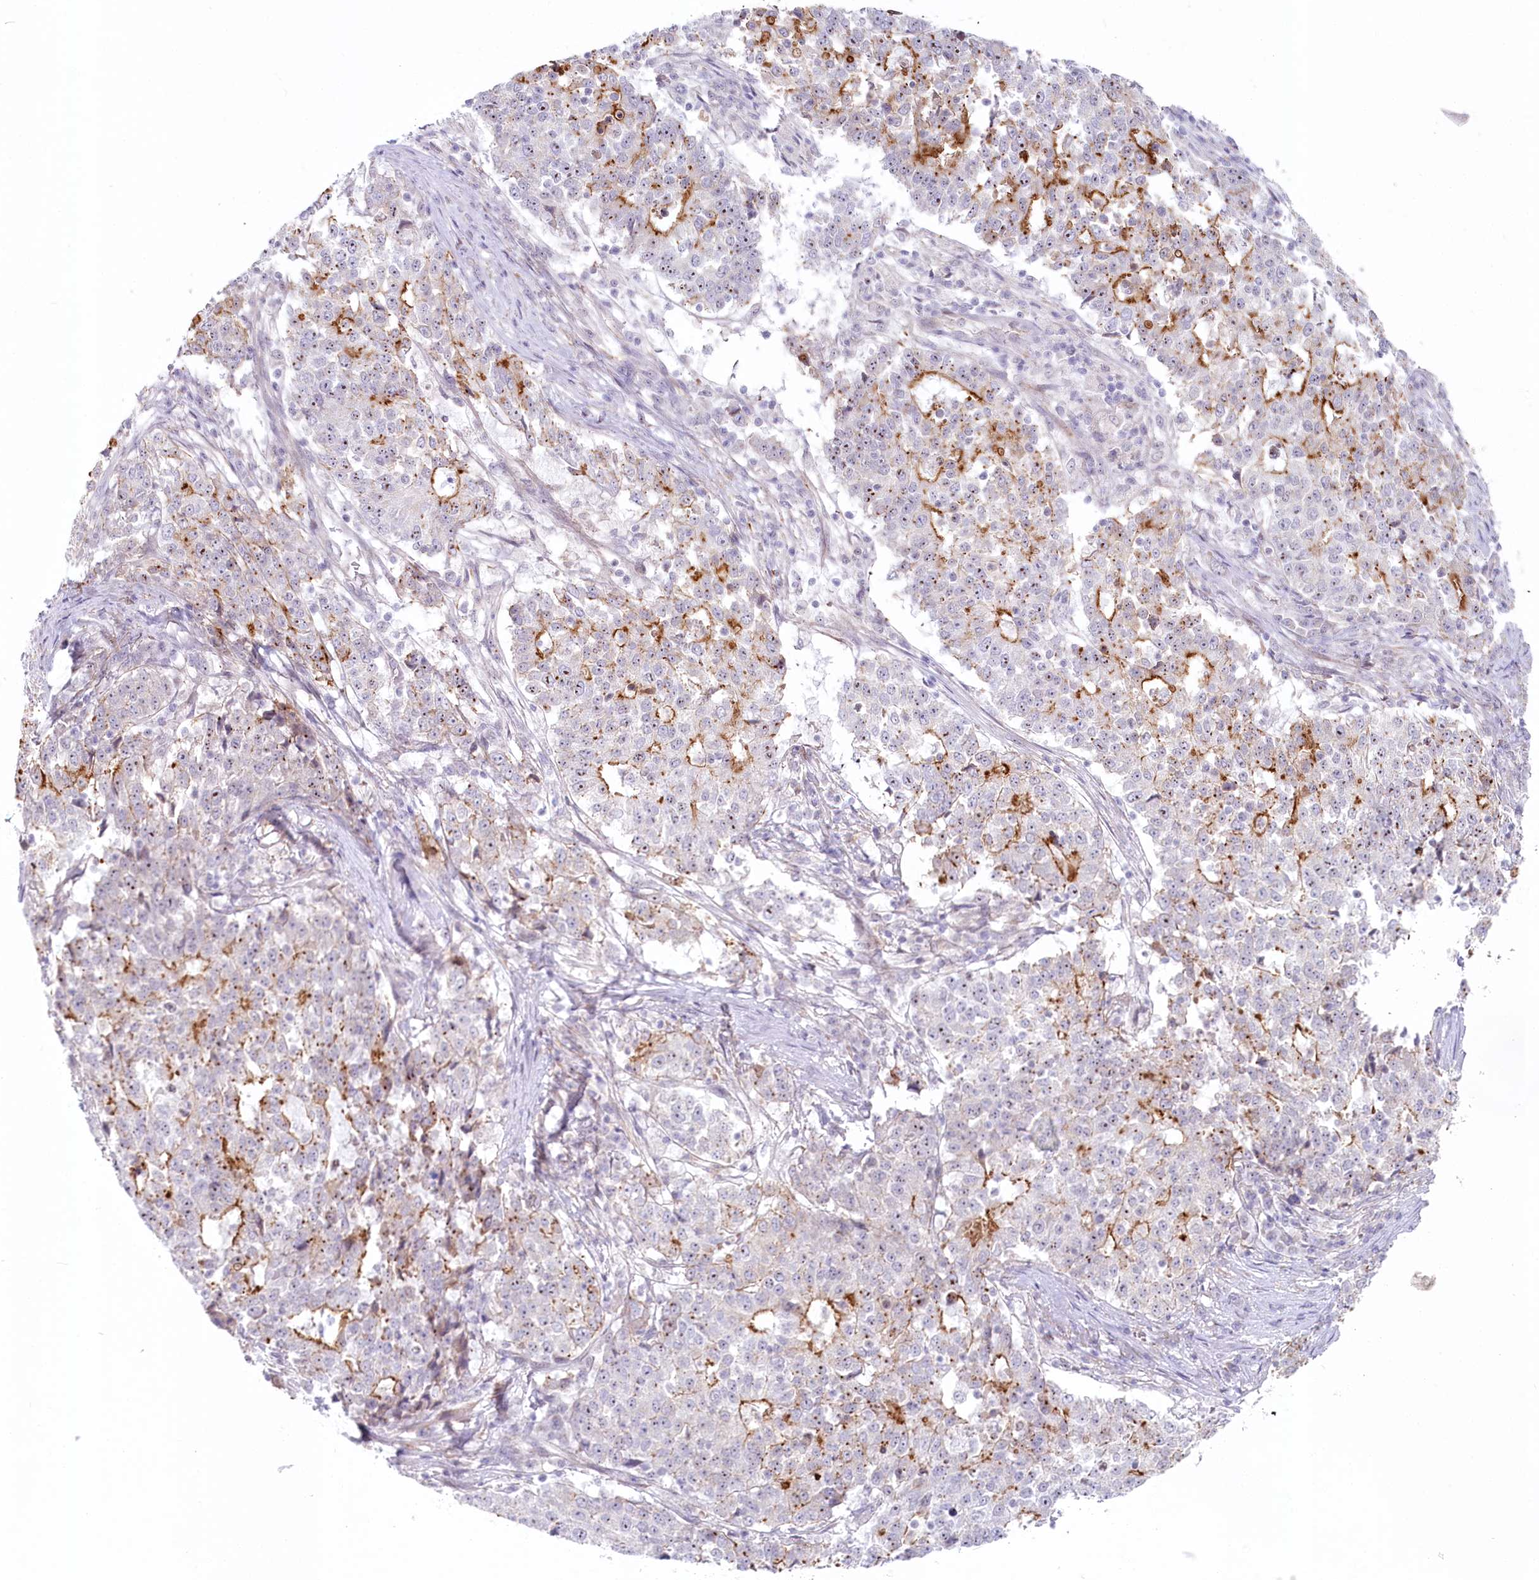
{"staining": {"intensity": "strong", "quantity": "25%-75%", "location": "cytoplasmic/membranous"}, "tissue": "stomach cancer", "cell_type": "Tumor cells", "image_type": "cancer", "snomed": [{"axis": "morphology", "description": "Adenocarcinoma, NOS"}, {"axis": "topography", "description": "Stomach"}], "caption": "Adenocarcinoma (stomach) stained with a protein marker reveals strong staining in tumor cells.", "gene": "ABHD8", "patient": {"sex": "male", "age": 59}}